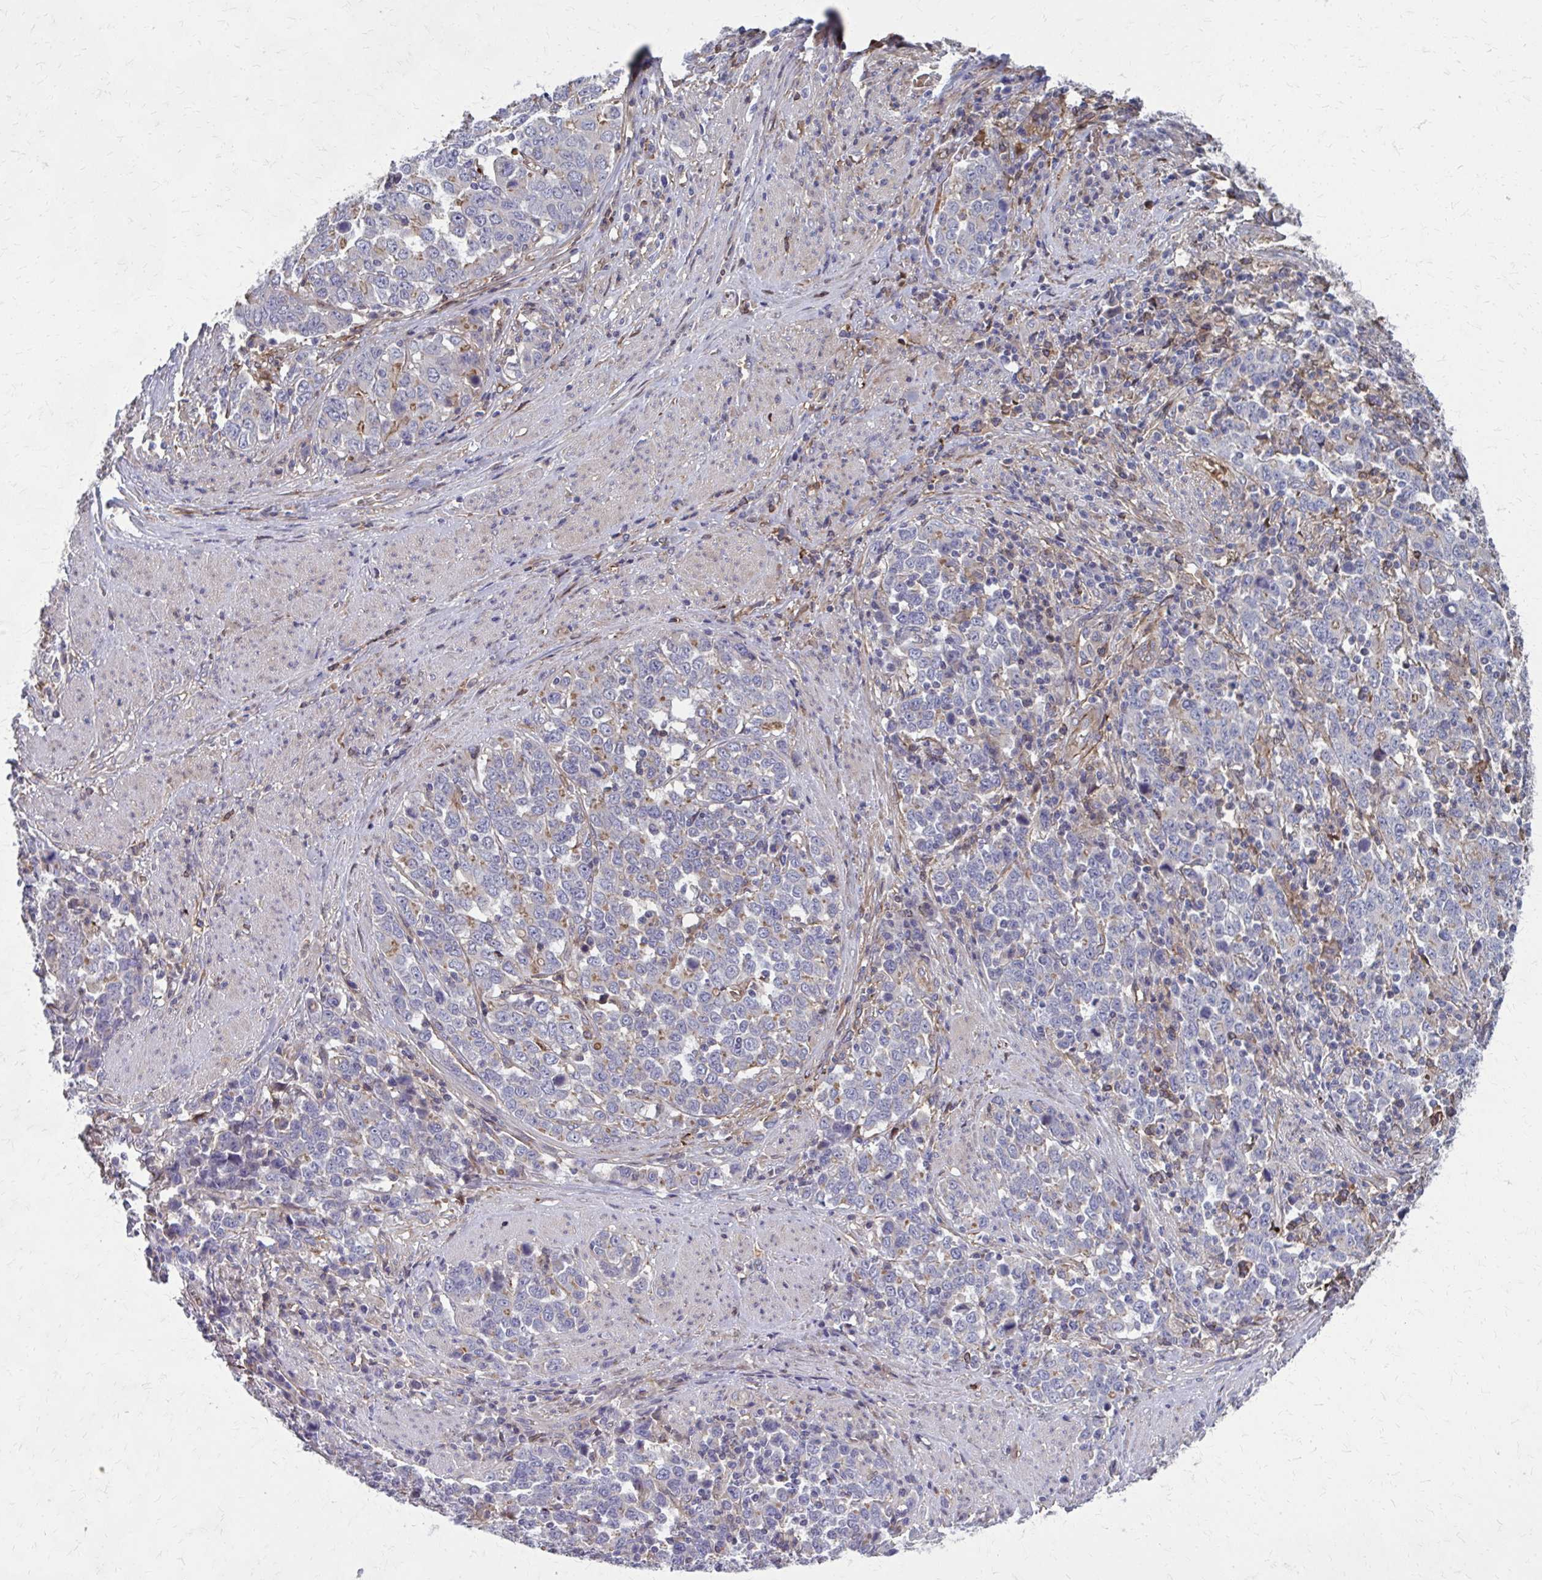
{"staining": {"intensity": "negative", "quantity": "none", "location": "none"}, "tissue": "stomach cancer", "cell_type": "Tumor cells", "image_type": "cancer", "snomed": [{"axis": "morphology", "description": "Adenocarcinoma, NOS"}, {"axis": "topography", "description": "Stomach, upper"}], "caption": "DAB (3,3'-diaminobenzidine) immunohistochemical staining of human stomach adenocarcinoma demonstrates no significant staining in tumor cells. Nuclei are stained in blue.", "gene": "MMP14", "patient": {"sex": "male", "age": 69}}